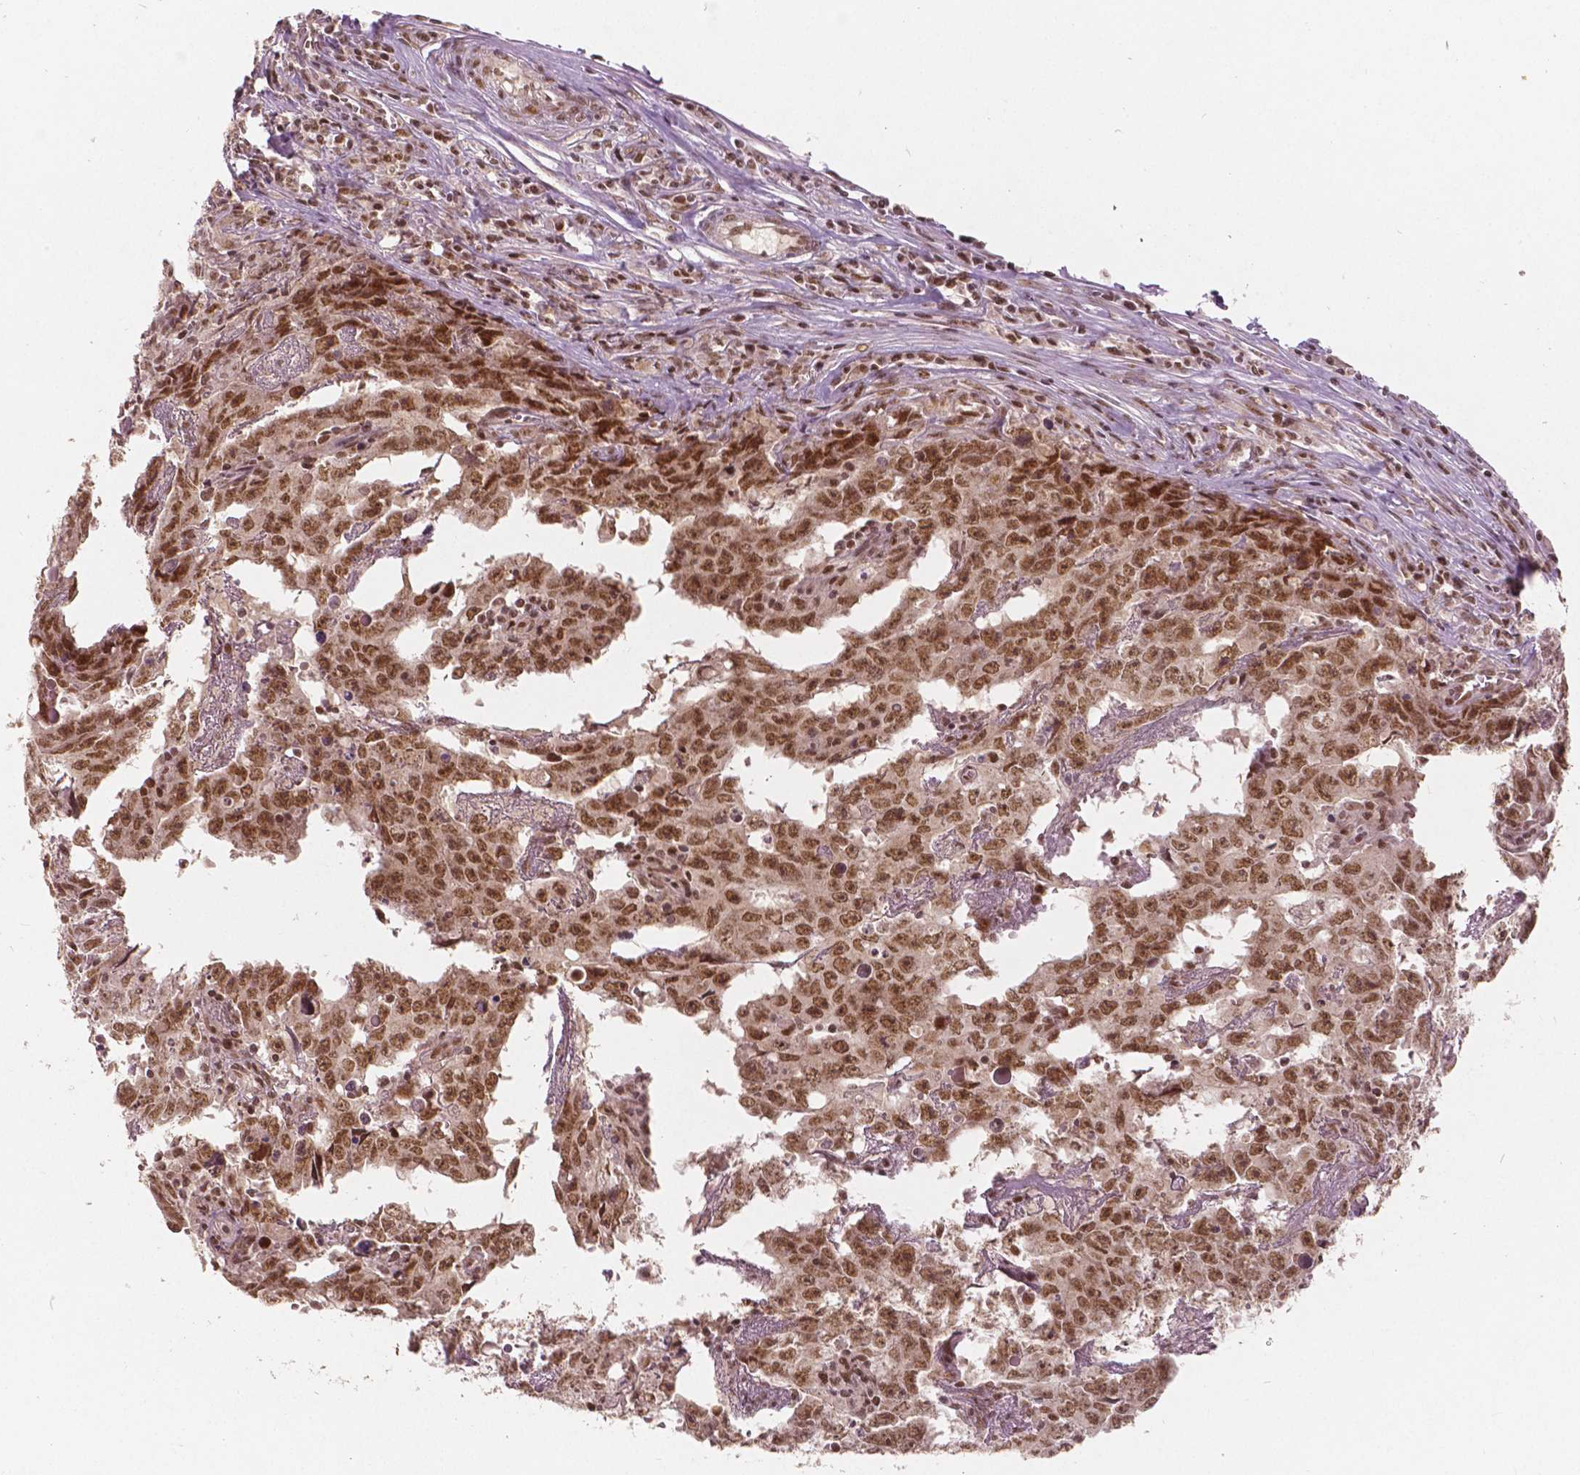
{"staining": {"intensity": "moderate", "quantity": ">75%", "location": "nuclear"}, "tissue": "testis cancer", "cell_type": "Tumor cells", "image_type": "cancer", "snomed": [{"axis": "morphology", "description": "Carcinoma, Embryonal, NOS"}, {"axis": "topography", "description": "Testis"}], "caption": "The image shows a brown stain indicating the presence of a protein in the nuclear of tumor cells in embryonal carcinoma (testis).", "gene": "NSD2", "patient": {"sex": "male", "age": 22}}